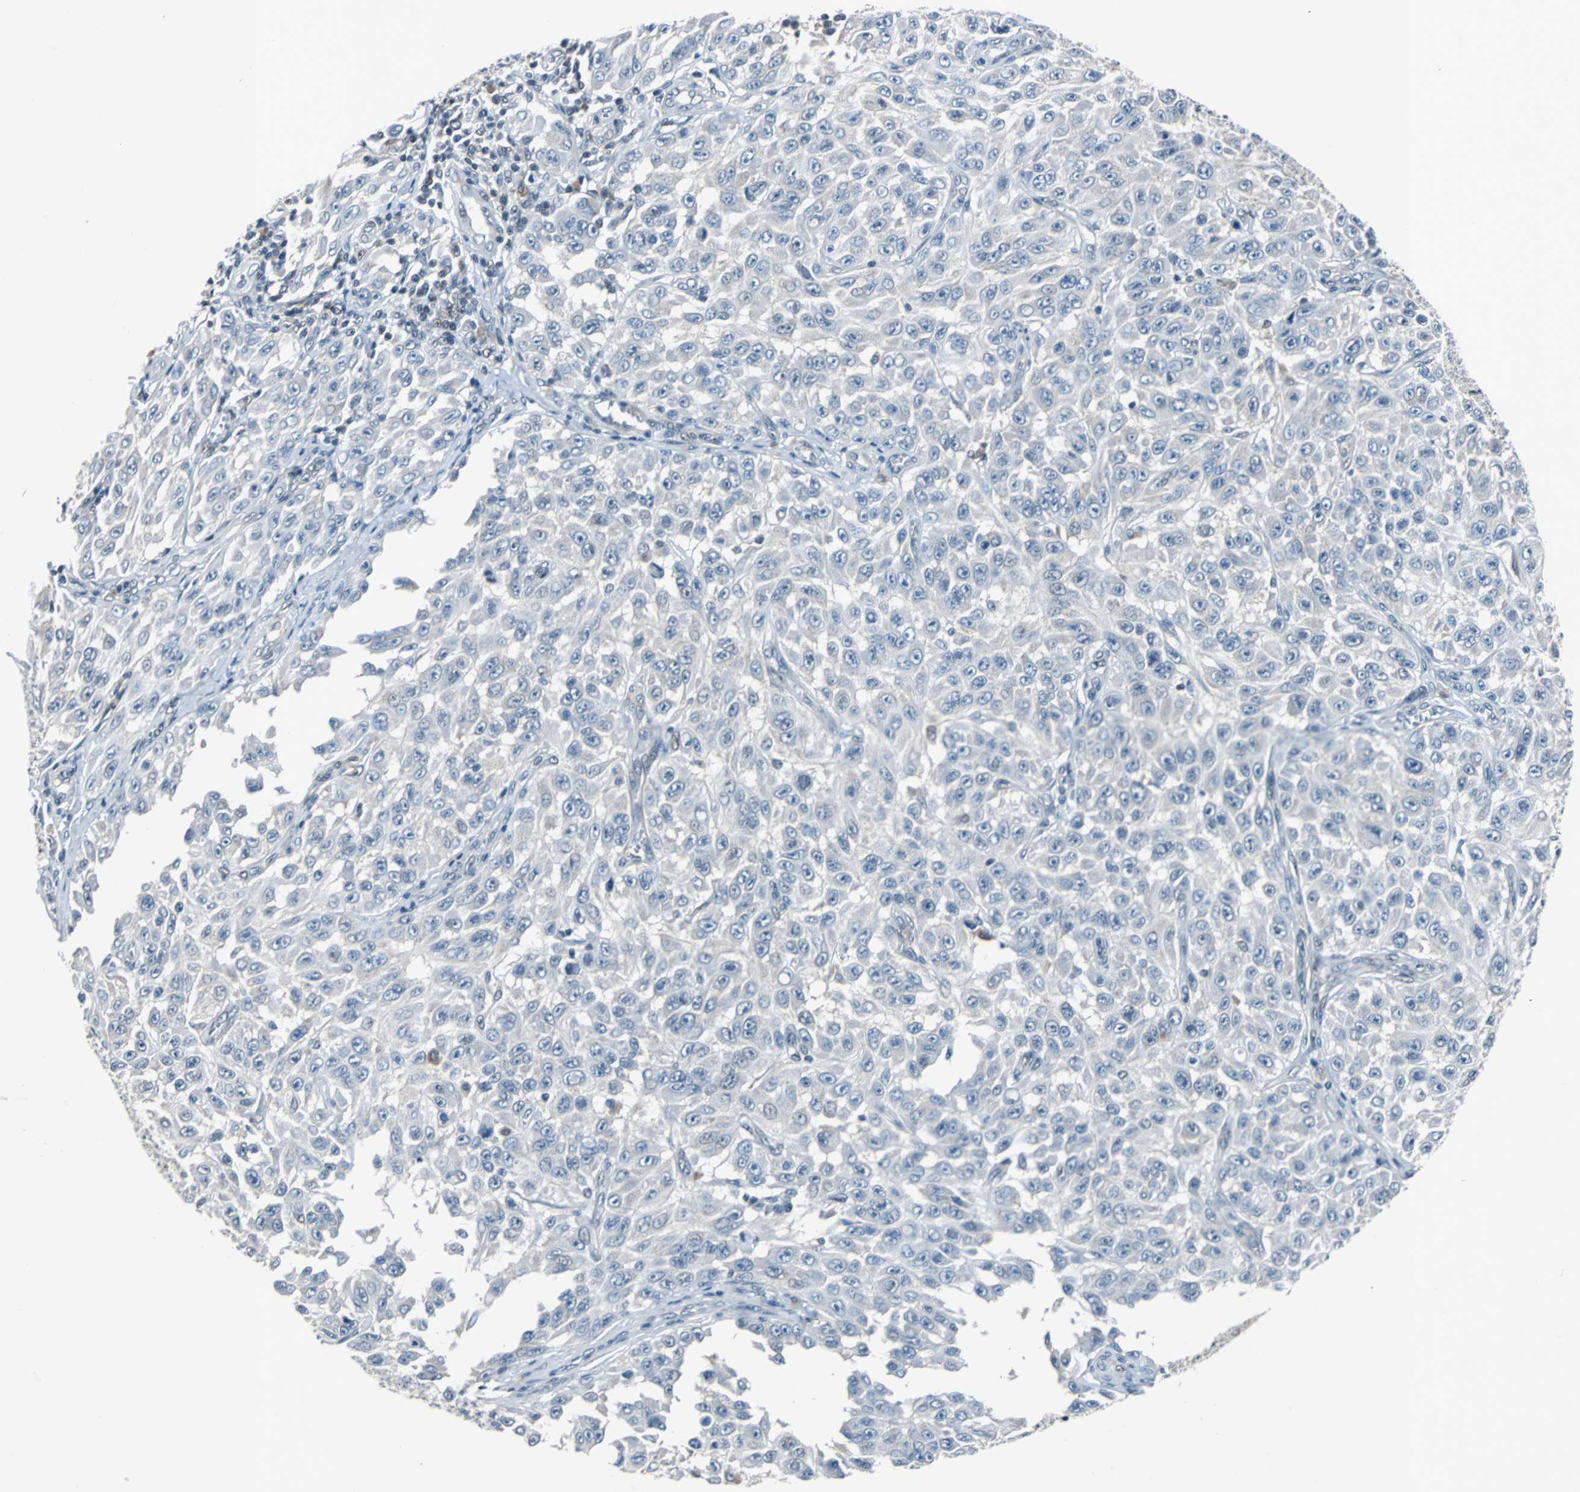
{"staining": {"intensity": "negative", "quantity": "none", "location": "none"}, "tissue": "melanoma", "cell_type": "Tumor cells", "image_type": "cancer", "snomed": [{"axis": "morphology", "description": "Malignant melanoma, NOS"}, {"axis": "topography", "description": "Skin"}], "caption": "Immunohistochemistry (IHC) of human melanoma exhibits no staining in tumor cells. Brightfield microscopy of IHC stained with DAB (brown) and hematoxylin (blue), captured at high magnification.", "gene": "ZHX2", "patient": {"sex": "male", "age": 30}}